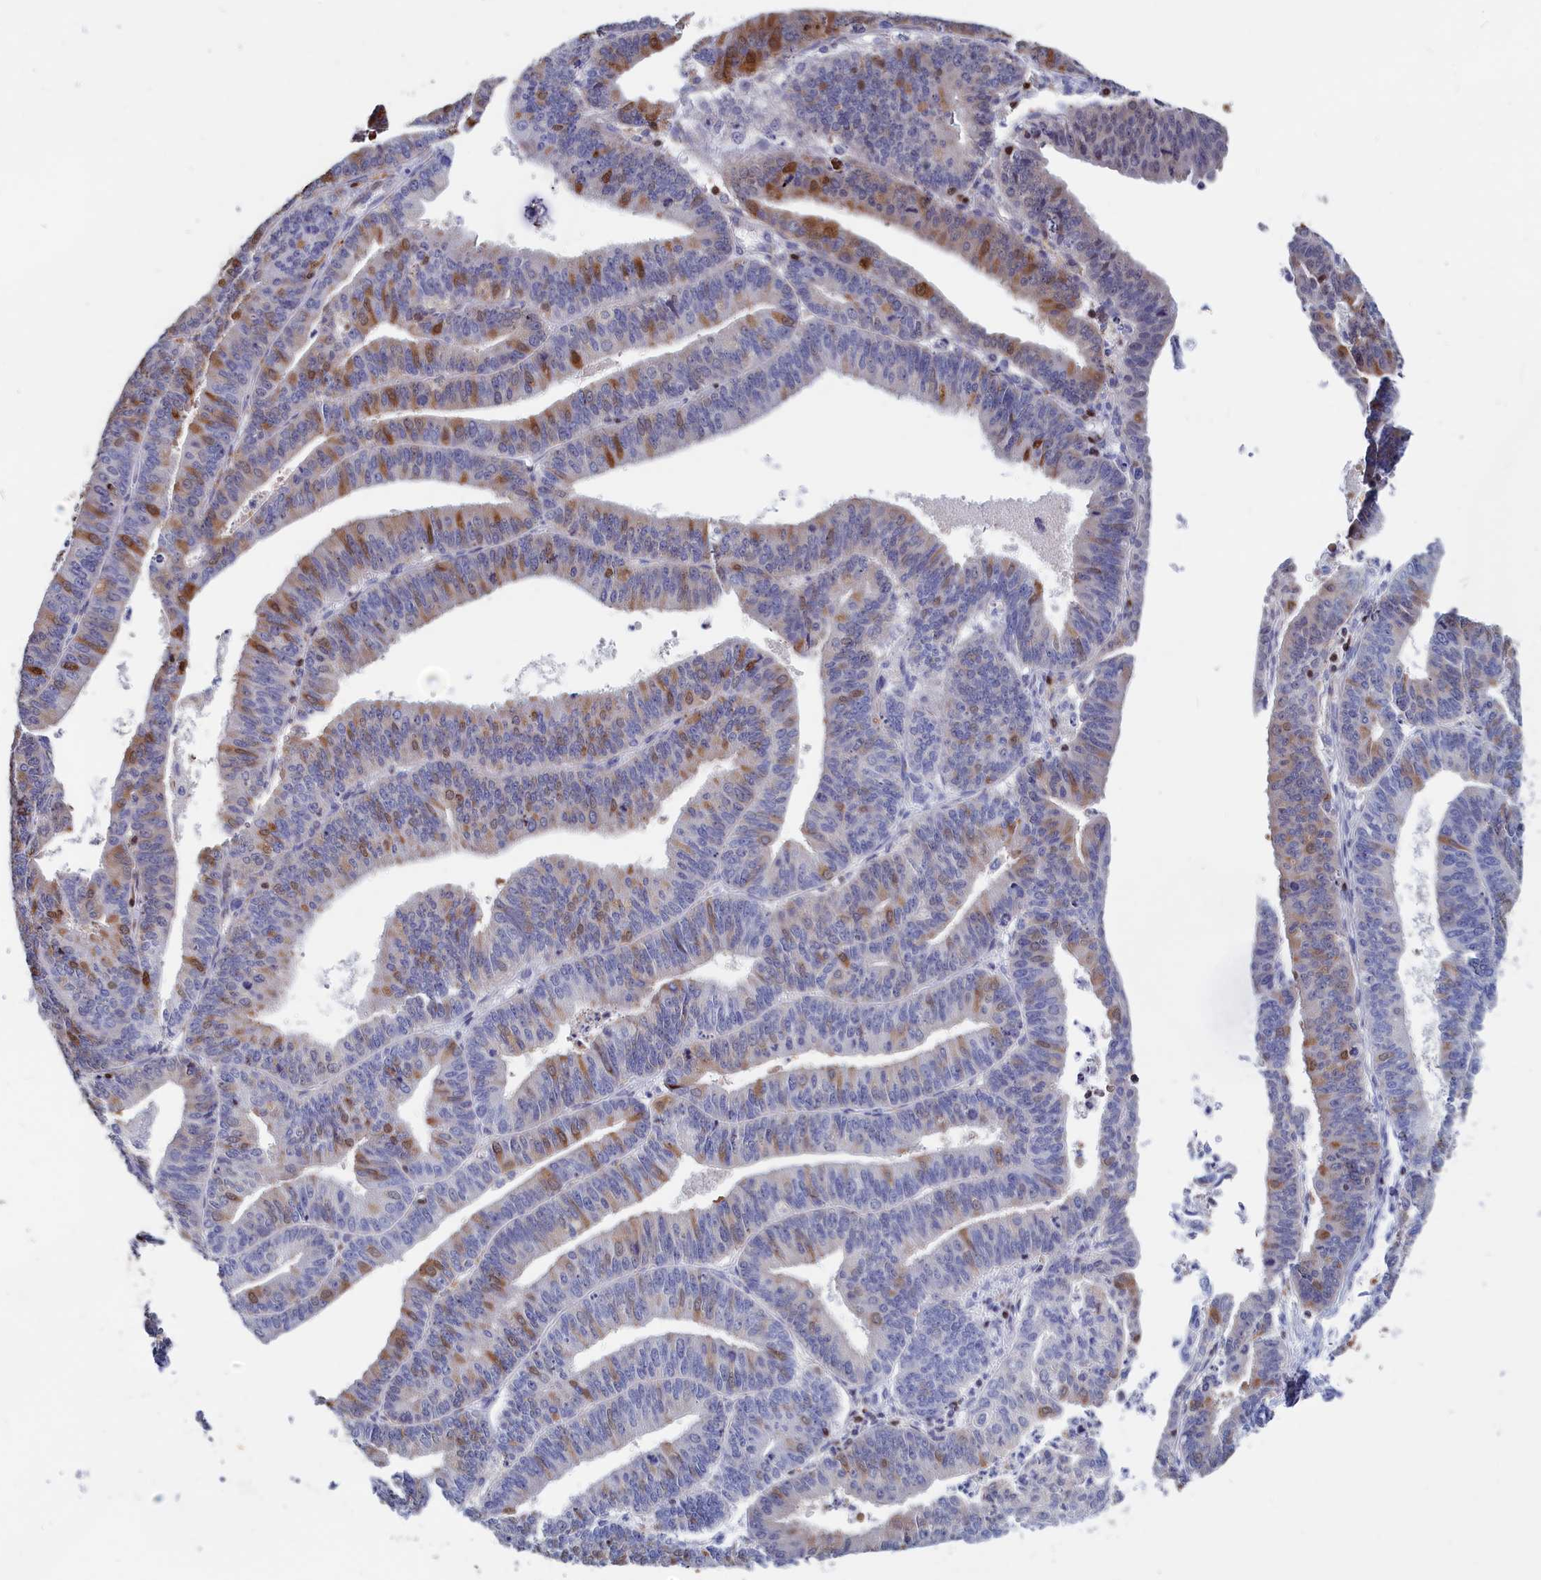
{"staining": {"intensity": "moderate", "quantity": "<25%", "location": "cytoplasmic/membranous,nuclear"}, "tissue": "endometrial cancer", "cell_type": "Tumor cells", "image_type": "cancer", "snomed": [{"axis": "morphology", "description": "Adenocarcinoma, NOS"}, {"axis": "topography", "description": "Endometrium"}], "caption": "The photomicrograph shows a brown stain indicating the presence of a protein in the cytoplasmic/membranous and nuclear of tumor cells in endometrial cancer (adenocarcinoma). The staining was performed using DAB (3,3'-diaminobenzidine), with brown indicating positive protein expression. Nuclei are stained blue with hematoxylin.", "gene": "CRIP1", "patient": {"sex": "female", "age": 73}}